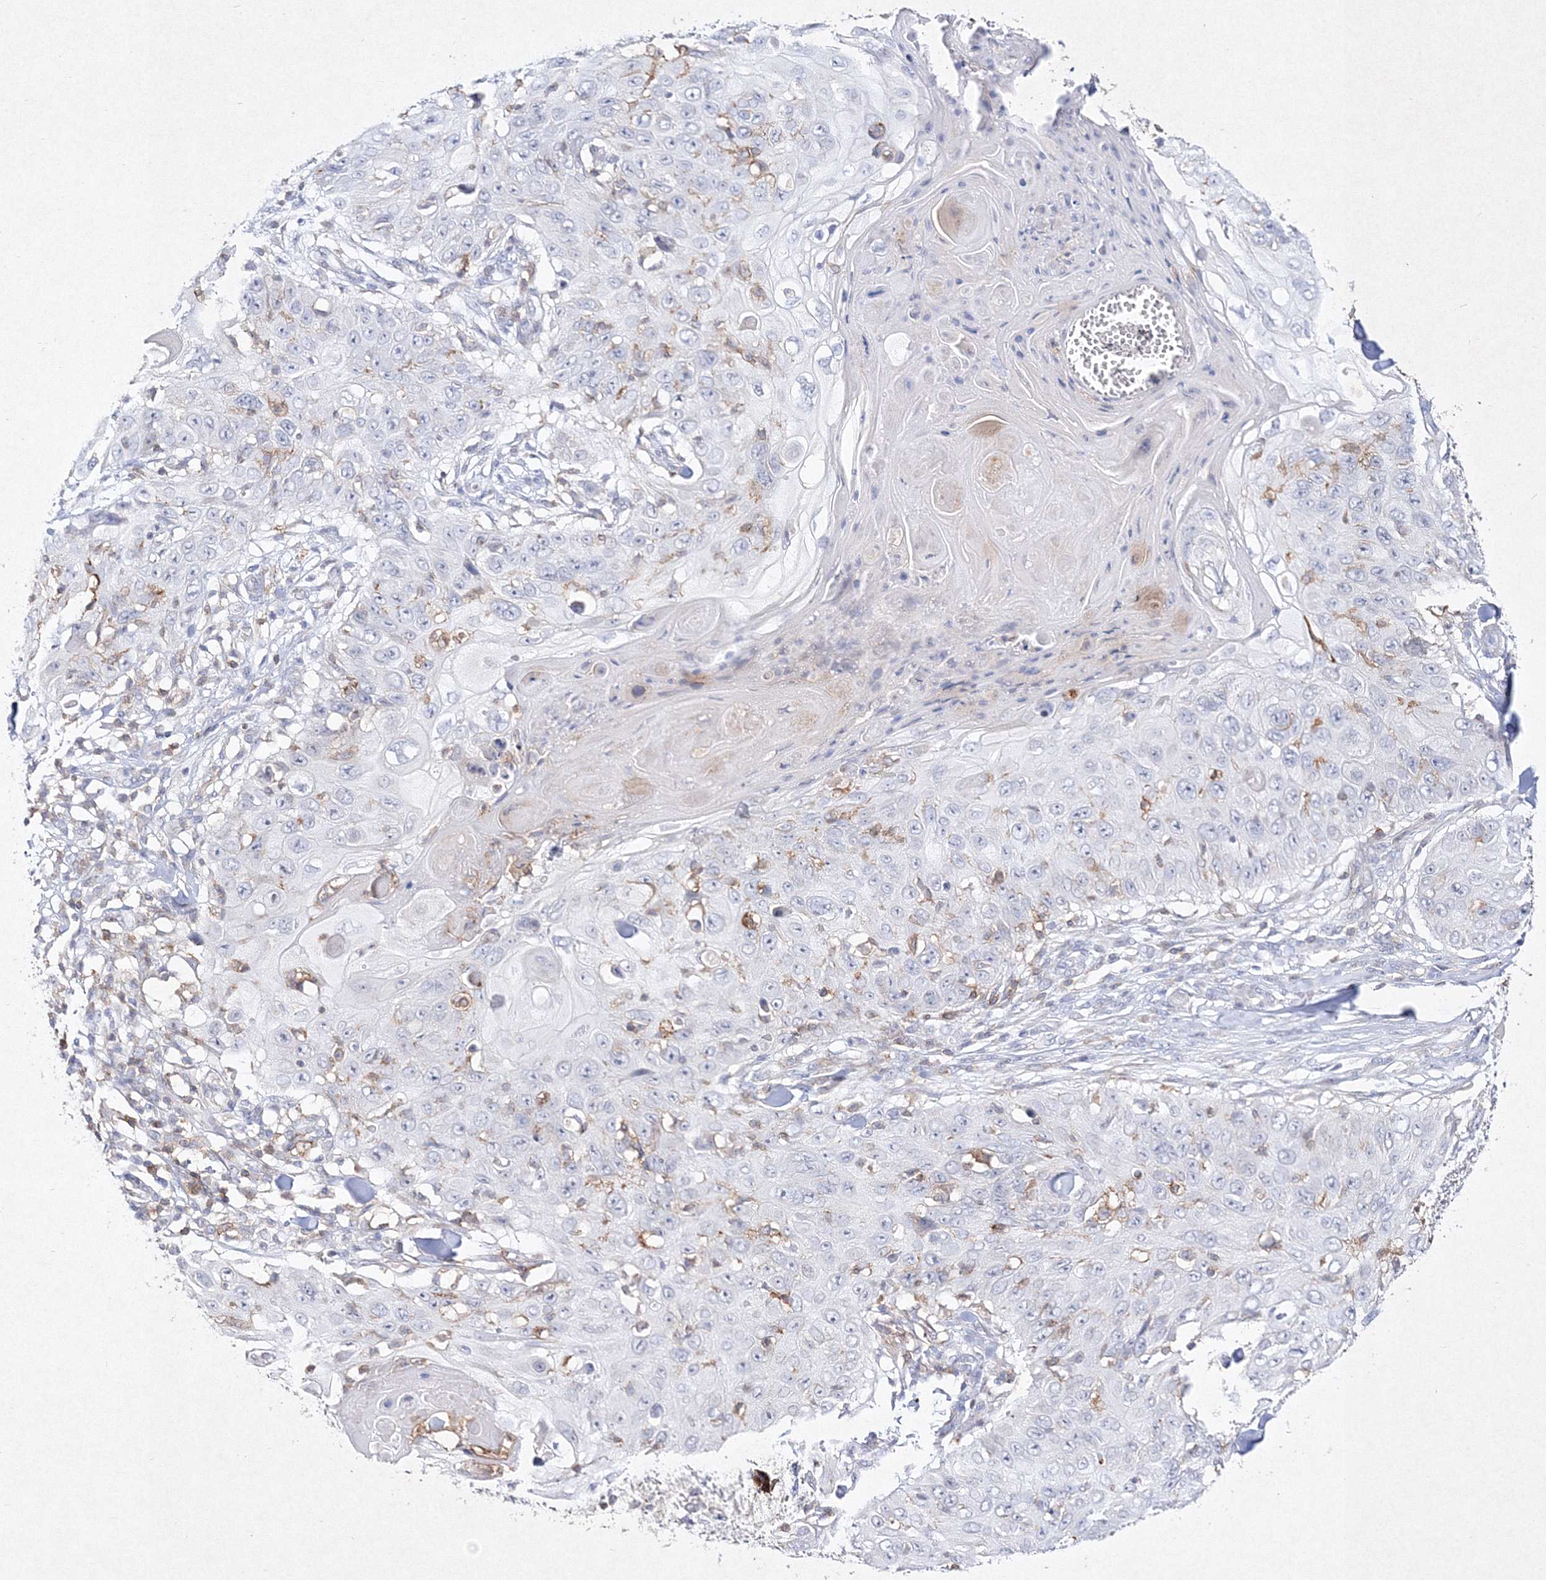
{"staining": {"intensity": "negative", "quantity": "none", "location": "none"}, "tissue": "skin cancer", "cell_type": "Tumor cells", "image_type": "cancer", "snomed": [{"axis": "morphology", "description": "Squamous cell carcinoma, NOS"}, {"axis": "topography", "description": "Skin"}], "caption": "Immunohistochemistry photomicrograph of neoplastic tissue: squamous cell carcinoma (skin) stained with DAB (3,3'-diaminobenzidine) exhibits no significant protein expression in tumor cells.", "gene": "HCST", "patient": {"sex": "male", "age": 86}}